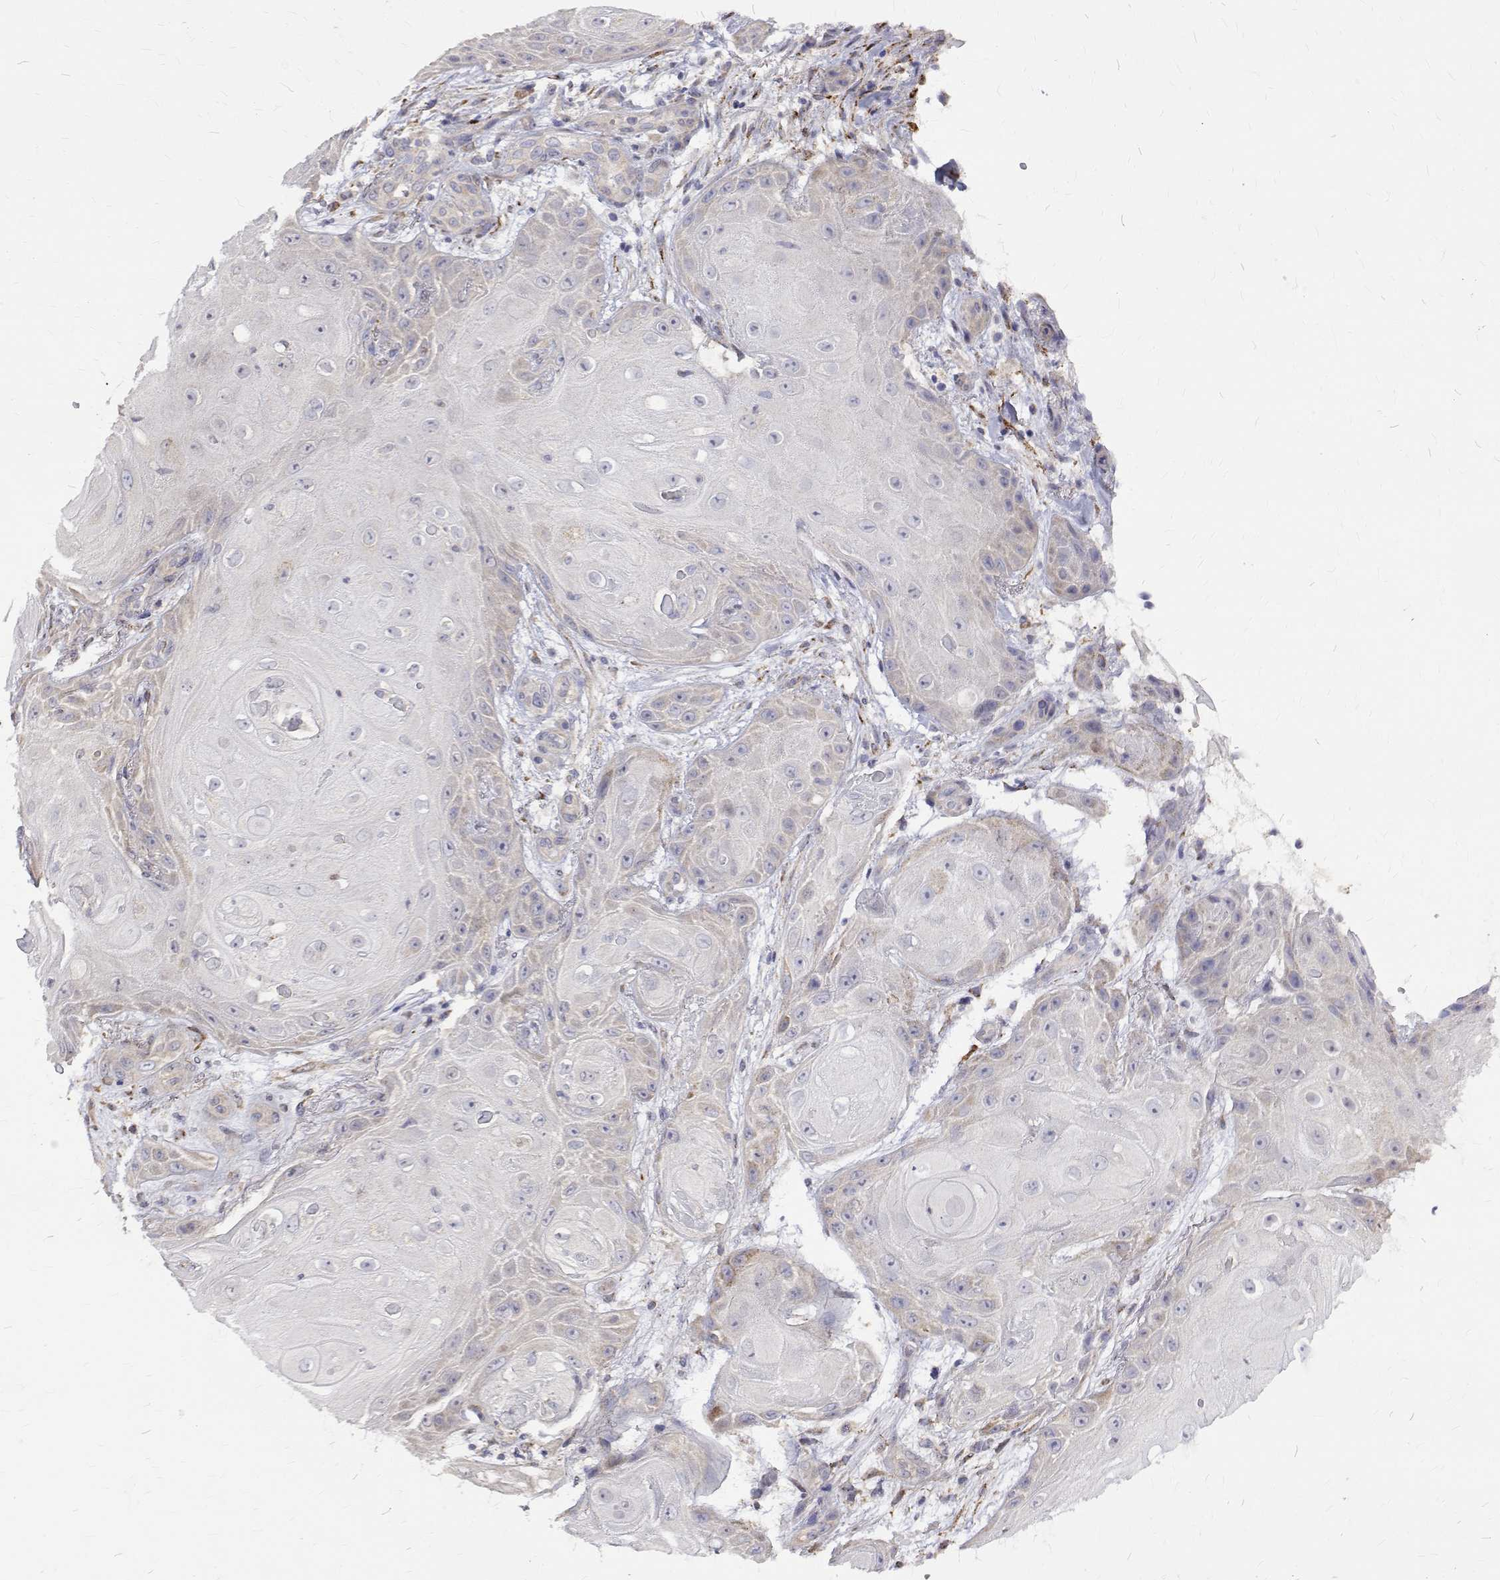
{"staining": {"intensity": "negative", "quantity": "none", "location": "none"}, "tissue": "skin cancer", "cell_type": "Tumor cells", "image_type": "cancer", "snomed": [{"axis": "morphology", "description": "Squamous cell carcinoma, NOS"}, {"axis": "topography", "description": "Skin"}], "caption": "Immunohistochemistry photomicrograph of human squamous cell carcinoma (skin) stained for a protein (brown), which demonstrates no expression in tumor cells.", "gene": "PADI1", "patient": {"sex": "male", "age": 62}}